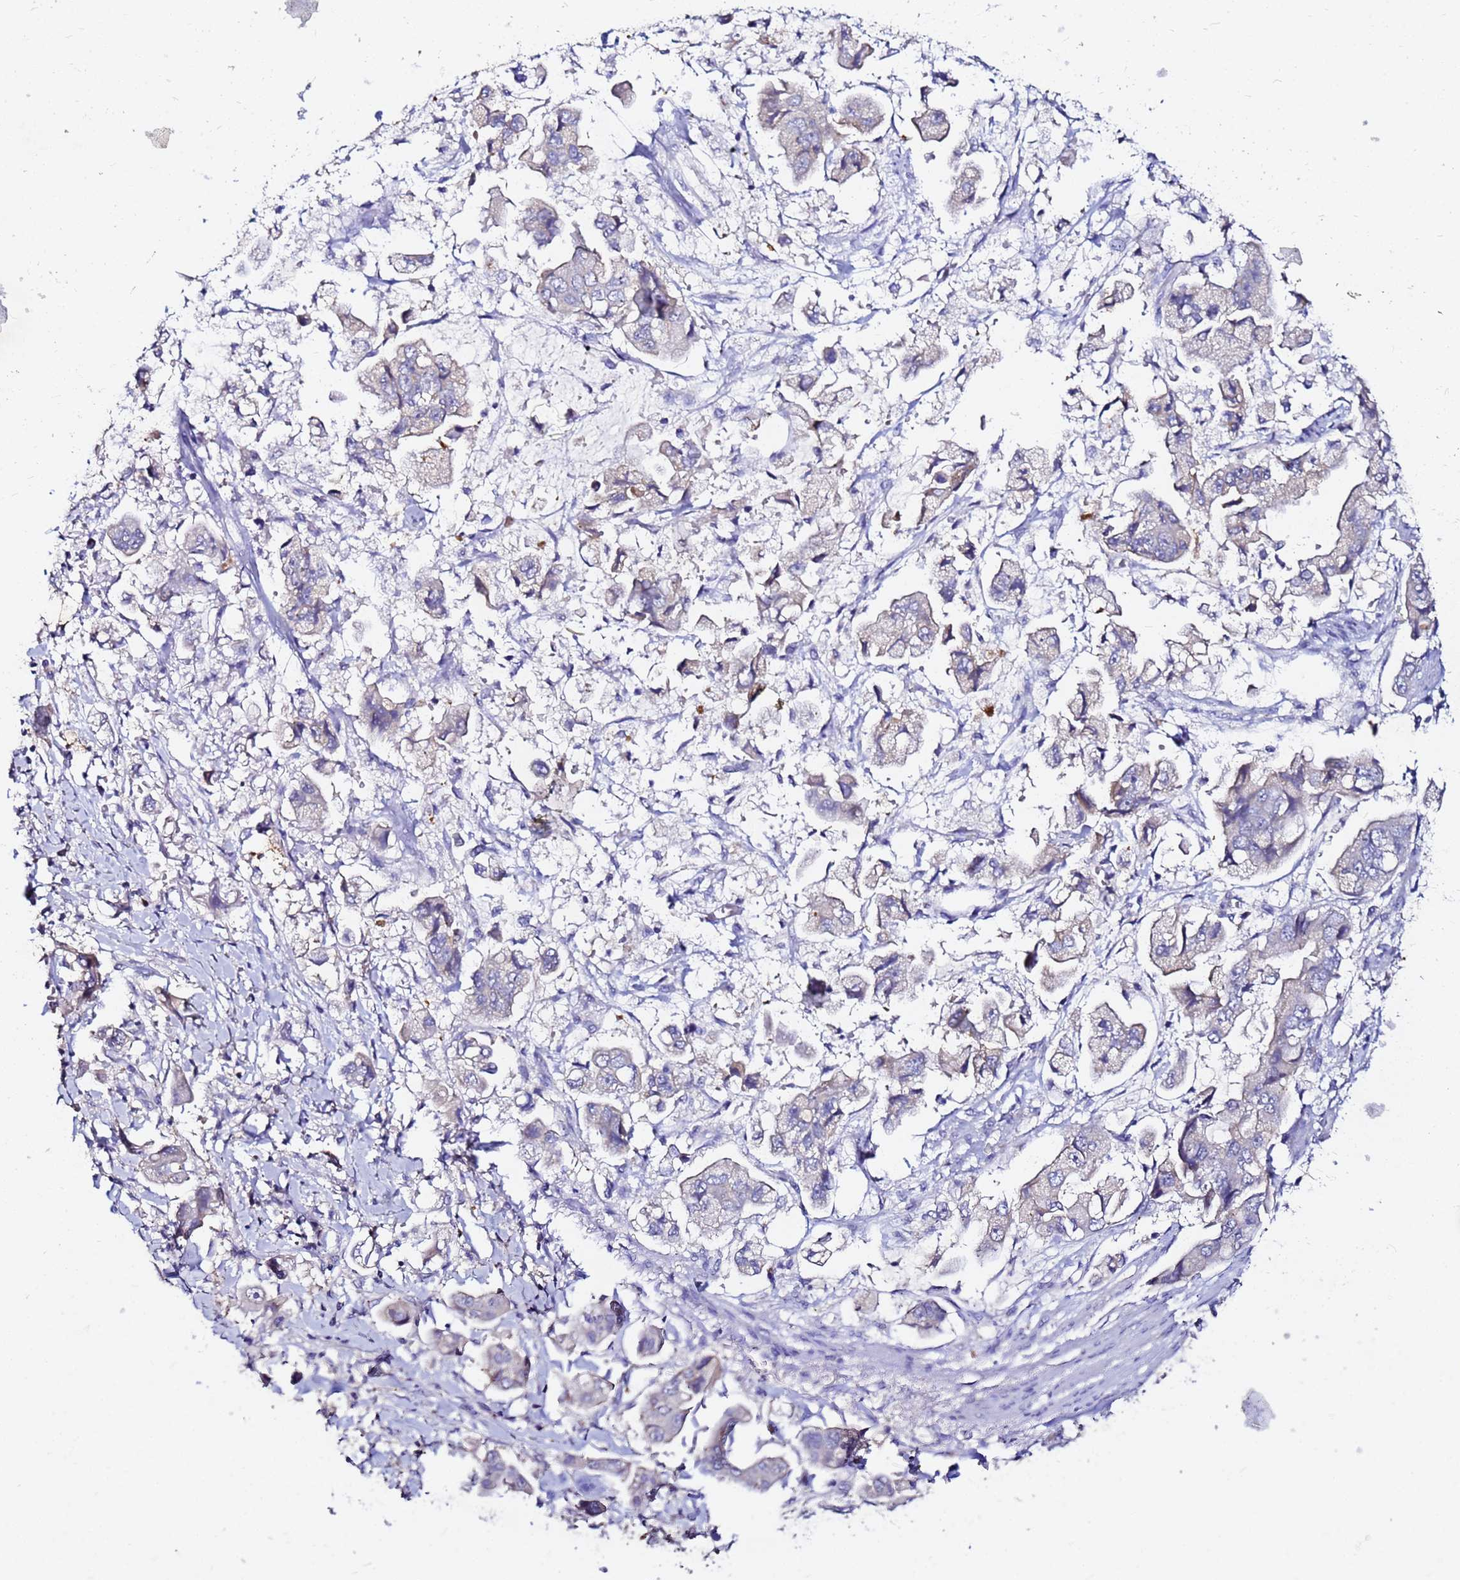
{"staining": {"intensity": "negative", "quantity": "none", "location": "none"}, "tissue": "stomach cancer", "cell_type": "Tumor cells", "image_type": "cancer", "snomed": [{"axis": "morphology", "description": "Adenocarcinoma, NOS"}, {"axis": "topography", "description": "Stomach"}], "caption": "Protein analysis of stomach cancer displays no significant staining in tumor cells.", "gene": "FAM183A", "patient": {"sex": "male", "age": 62}}